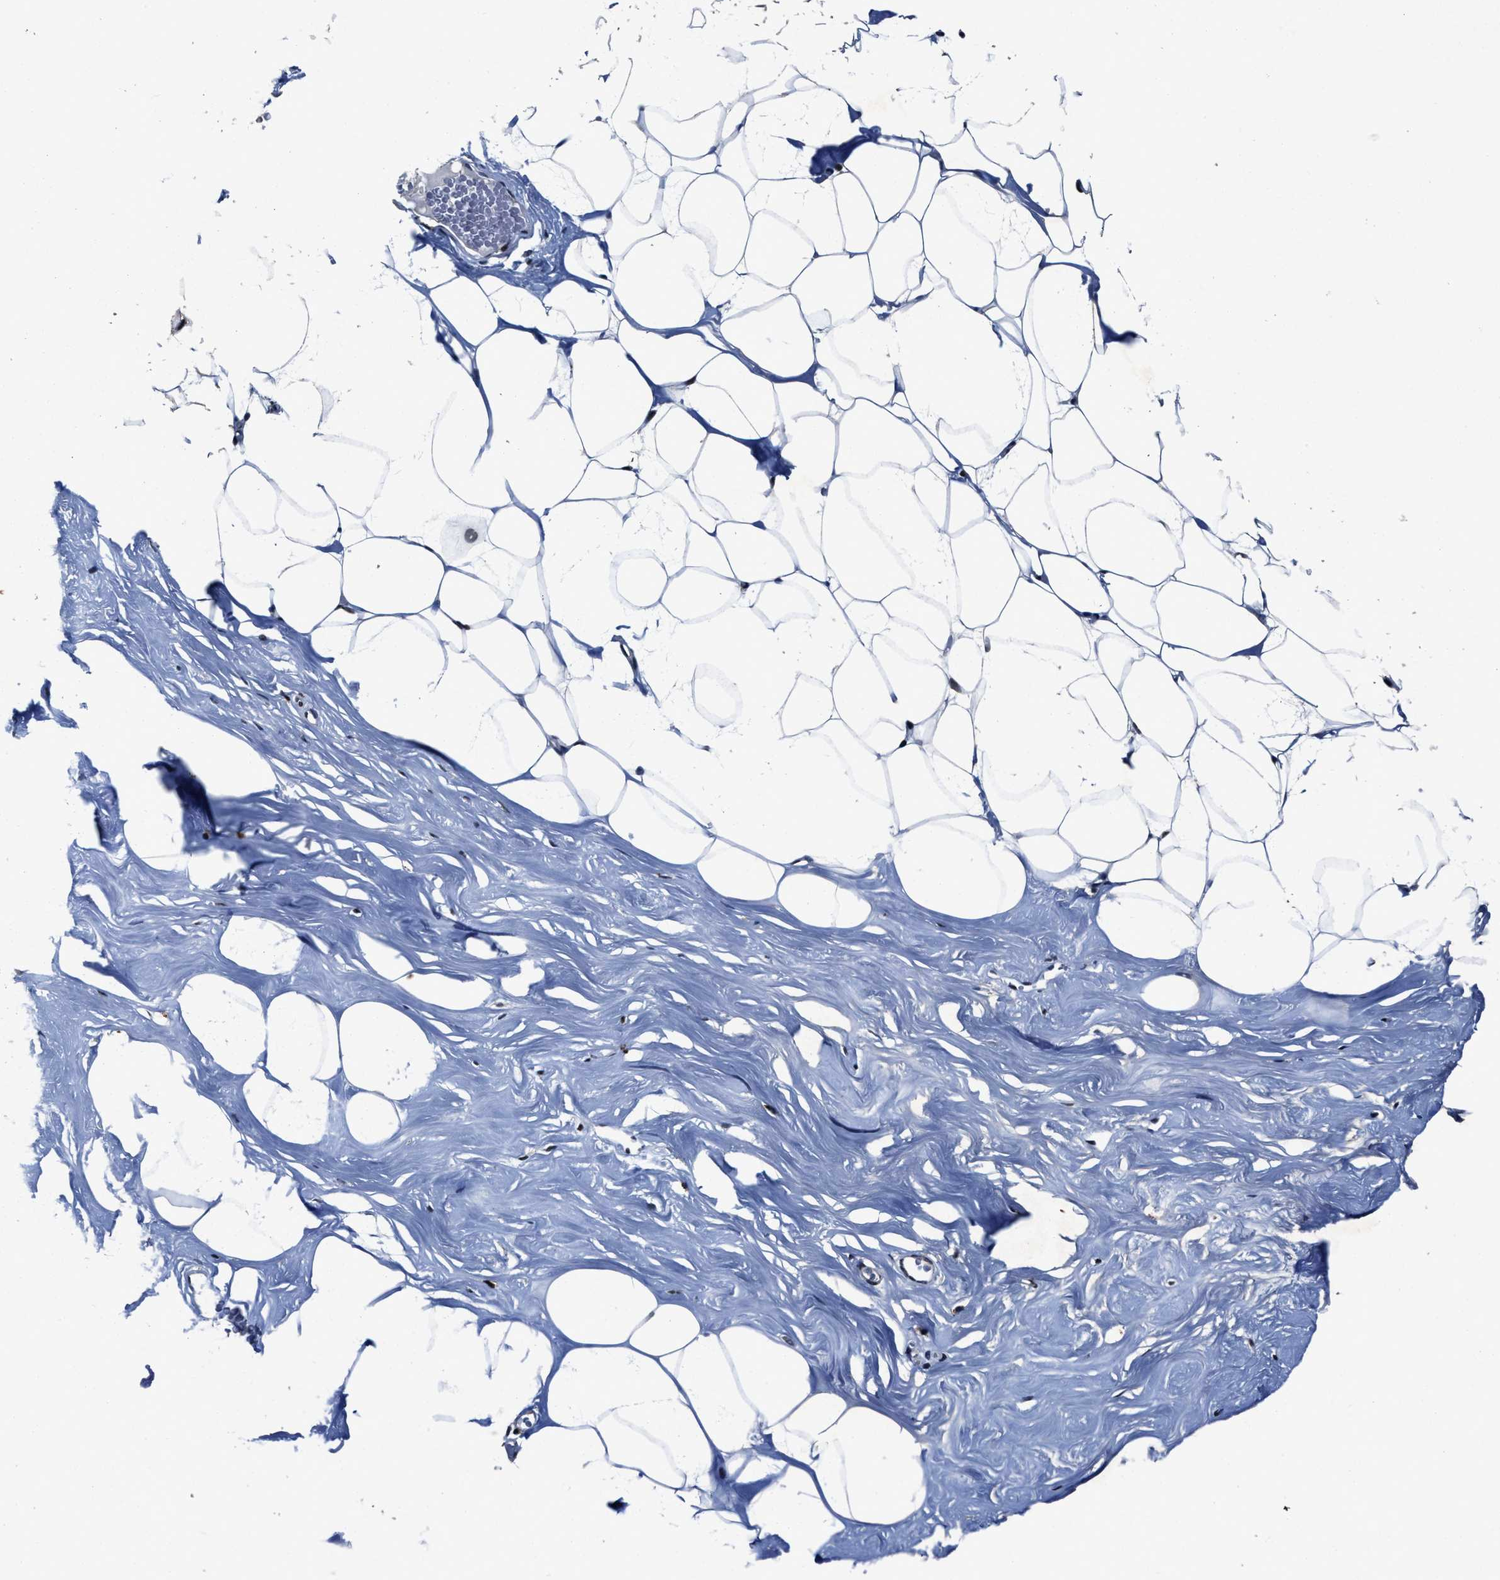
{"staining": {"intensity": "weak", "quantity": ">75%", "location": "nuclear"}, "tissue": "adipose tissue", "cell_type": "Adipocytes", "image_type": "normal", "snomed": [{"axis": "morphology", "description": "Normal tissue, NOS"}, {"axis": "morphology", "description": "Fibrosis, NOS"}, {"axis": "topography", "description": "Breast"}, {"axis": "topography", "description": "Adipose tissue"}], "caption": "Approximately >75% of adipocytes in normal human adipose tissue display weak nuclear protein expression as visualized by brown immunohistochemical staining.", "gene": "ZNF233", "patient": {"sex": "female", "age": 39}}